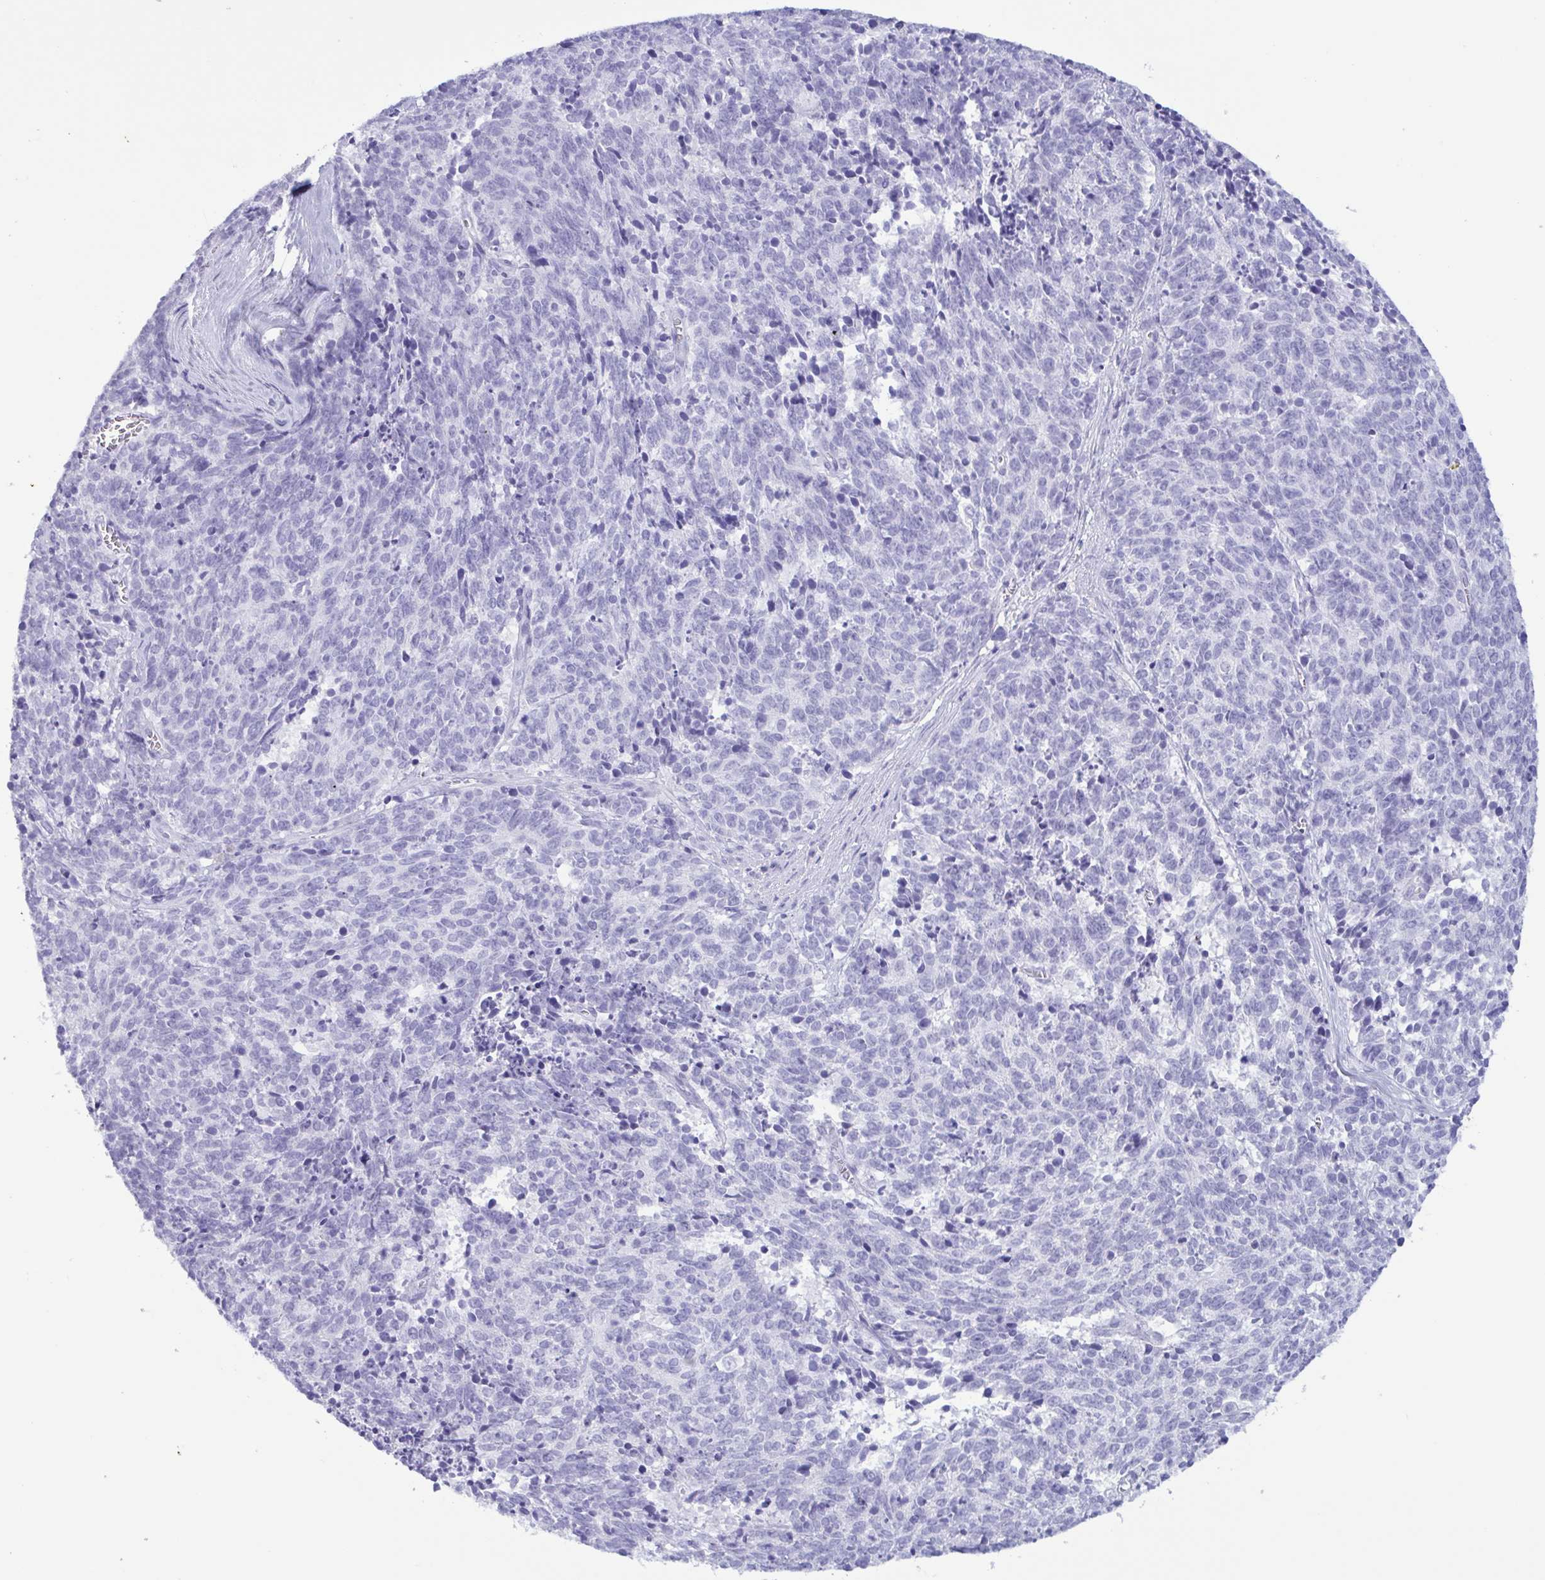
{"staining": {"intensity": "negative", "quantity": "none", "location": "none"}, "tissue": "cervical cancer", "cell_type": "Tumor cells", "image_type": "cancer", "snomed": [{"axis": "morphology", "description": "Squamous cell carcinoma, NOS"}, {"axis": "topography", "description": "Cervix"}], "caption": "This is an IHC image of human cervical squamous cell carcinoma. There is no staining in tumor cells.", "gene": "LTF", "patient": {"sex": "female", "age": 29}}